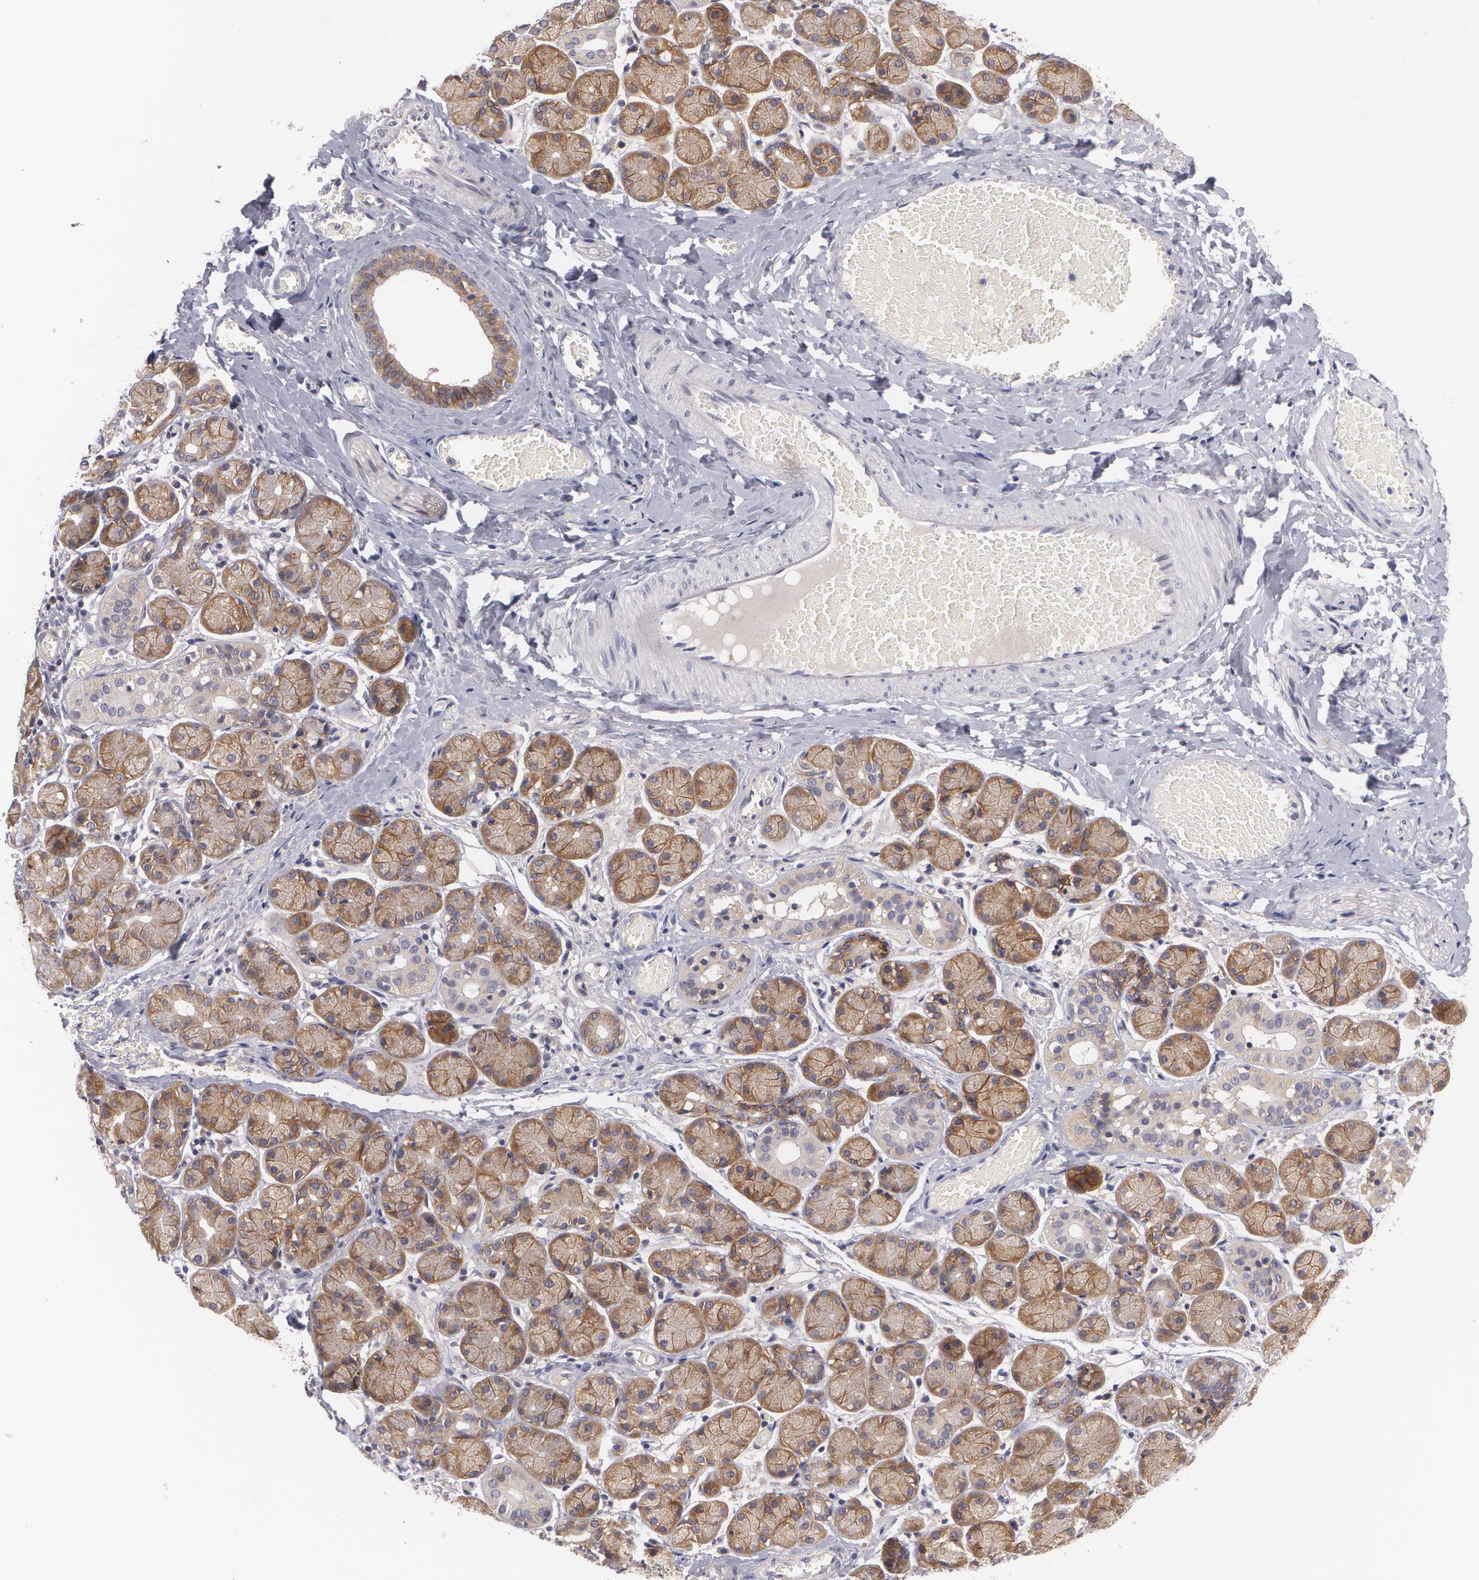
{"staining": {"intensity": "moderate", "quantity": ">75%", "location": "cytoplasmic/membranous"}, "tissue": "salivary gland", "cell_type": "Glandular cells", "image_type": "normal", "snomed": [{"axis": "morphology", "description": "Normal tissue, NOS"}, {"axis": "topography", "description": "Salivary gland"}], "caption": "High-power microscopy captured an IHC micrograph of unremarkable salivary gland, revealing moderate cytoplasmic/membranous positivity in approximately >75% of glandular cells.", "gene": "CASK", "patient": {"sex": "female", "age": 24}}